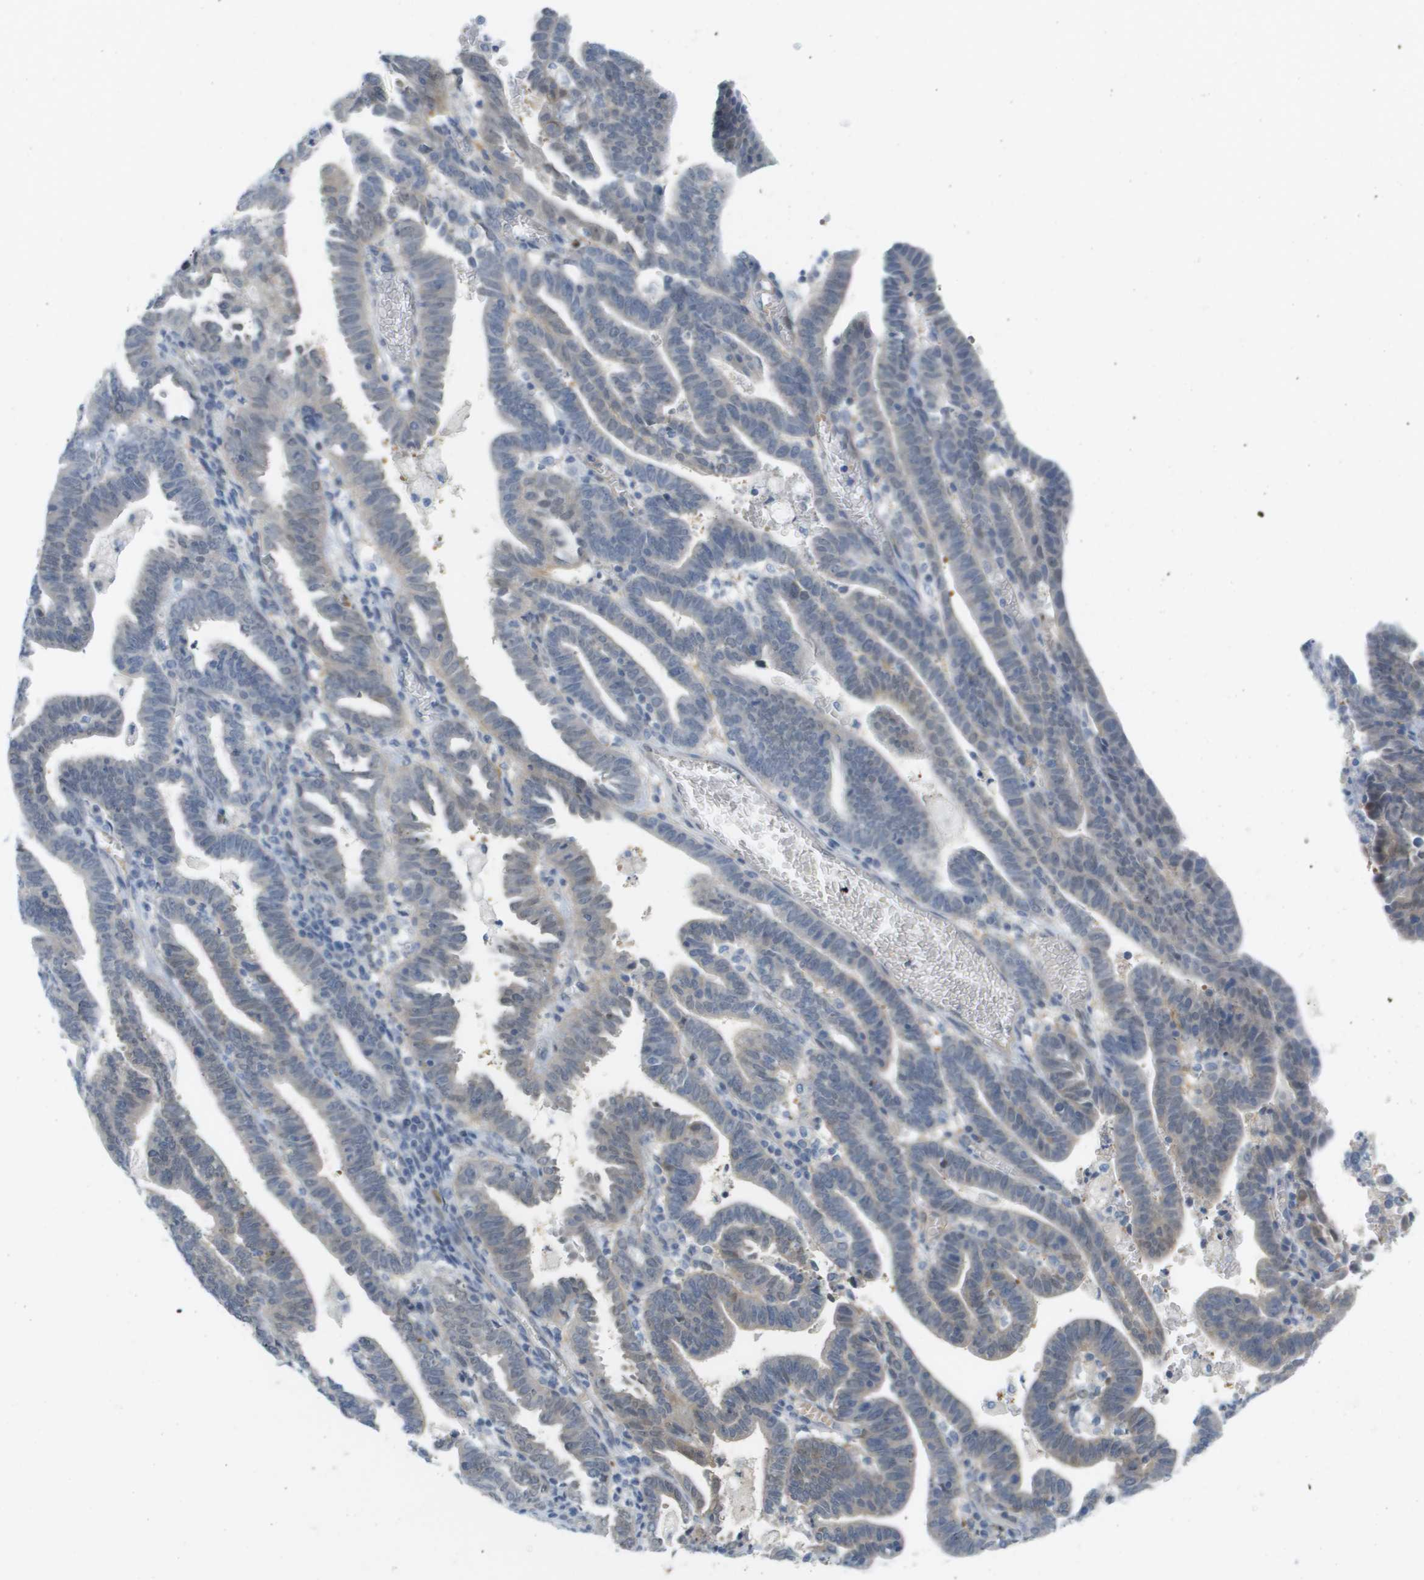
{"staining": {"intensity": "negative", "quantity": "none", "location": "none"}, "tissue": "endometrial cancer", "cell_type": "Tumor cells", "image_type": "cancer", "snomed": [{"axis": "morphology", "description": "Adenocarcinoma, NOS"}, {"axis": "topography", "description": "Uterus"}], "caption": "Image shows no protein expression in tumor cells of endometrial adenocarcinoma tissue. The staining is performed using DAB (3,3'-diaminobenzidine) brown chromogen with nuclei counter-stained in using hematoxylin.", "gene": "CUL9", "patient": {"sex": "female", "age": 83}}